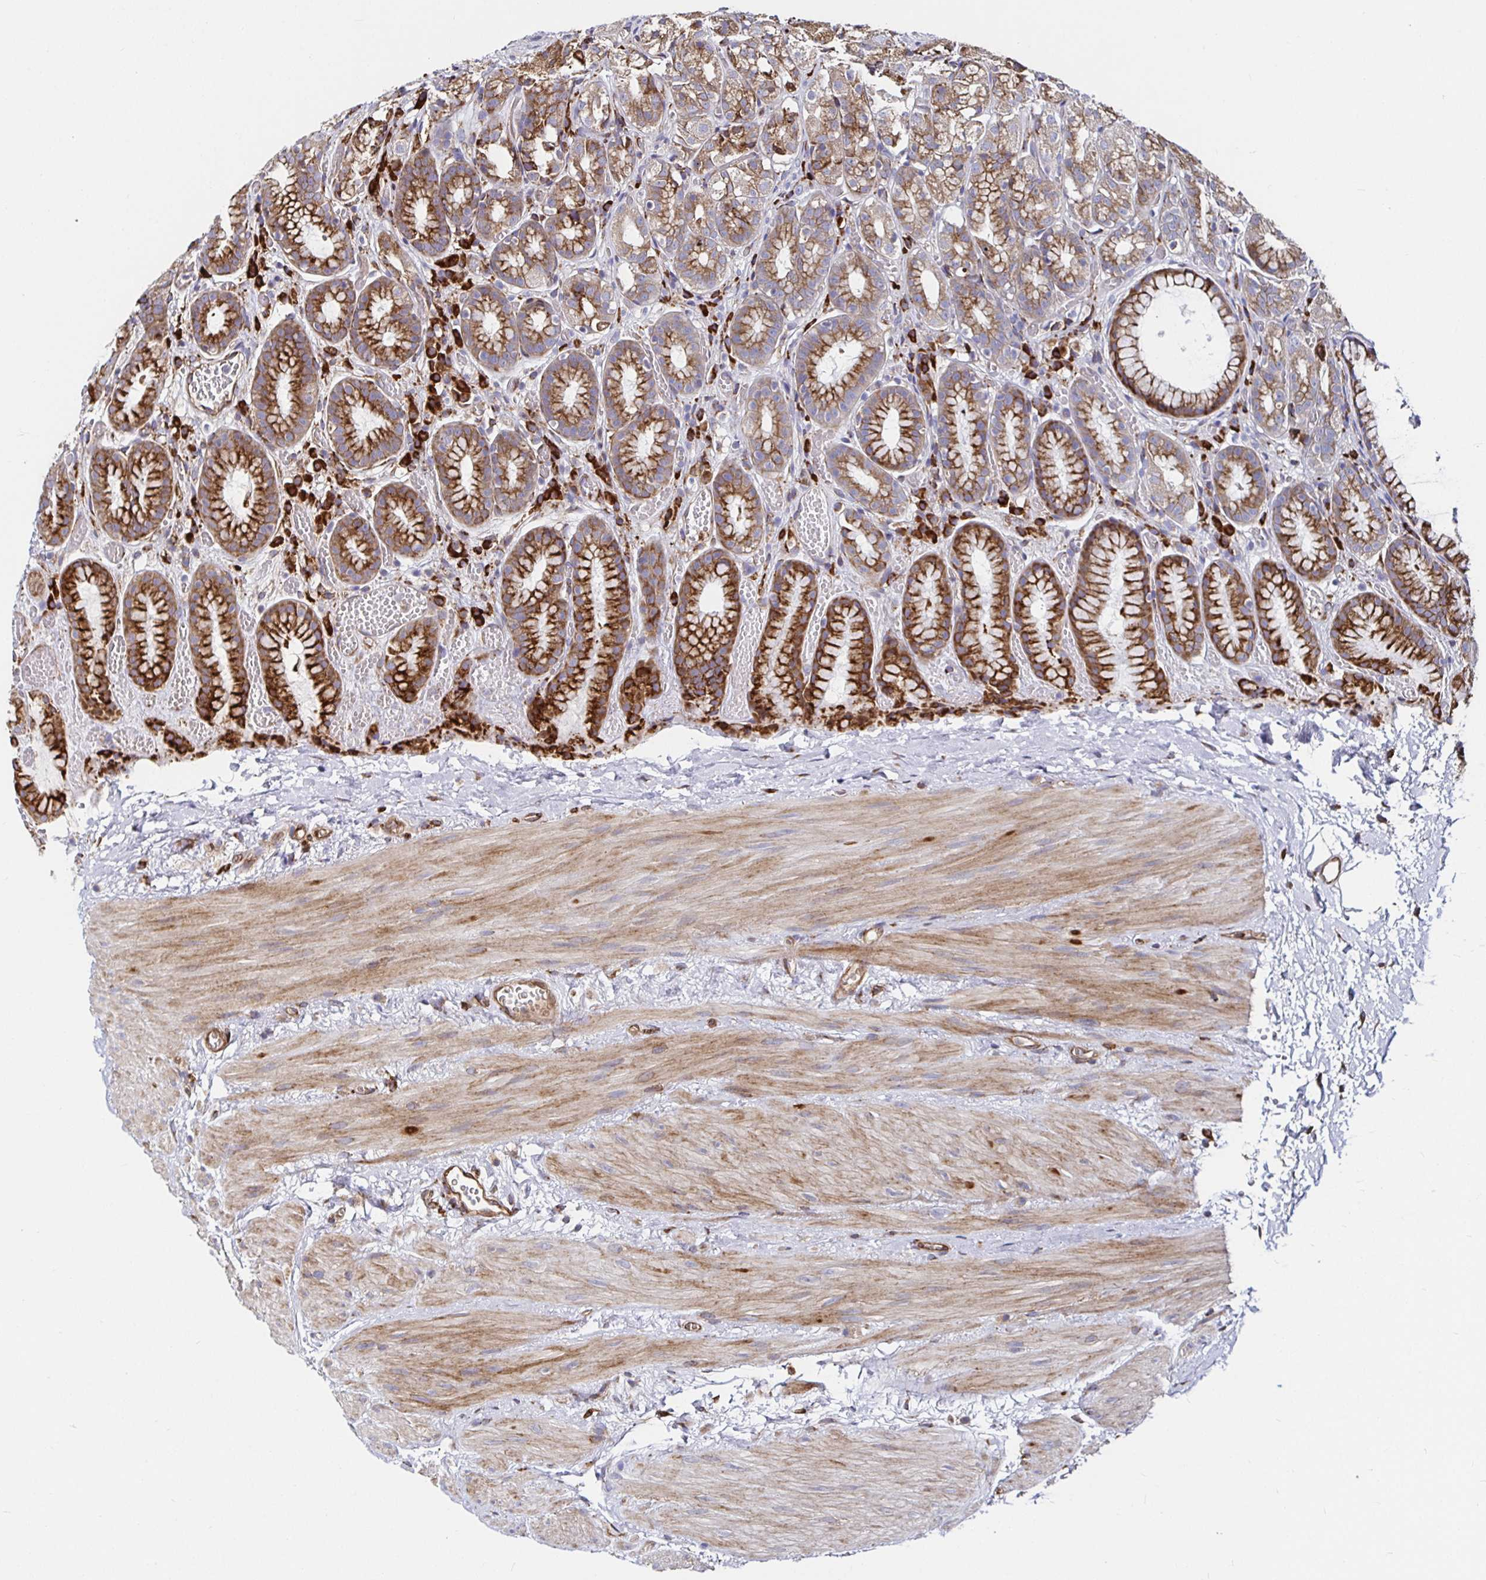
{"staining": {"intensity": "strong", "quantity": ">75%", "location": "cytoplasmic/membranous"}, "tissue": "stomach", "cell_type": "Glandular cells", "image_type": "normal", "snomed": [{"axis": "morphology", "description": "Normal tissue, NOS"}, {"axis": "topography", "description": "Stomach"}], "caption": "Stomach stained with DAB (3,3'-diaminobenzidine) immunohistochemistry reveals high levels of strong cytoplasmic/membranous staining in about >75% of glandular cells.", "gene": "SMYD3", "patient": {"sex": "male", "age": 70}}